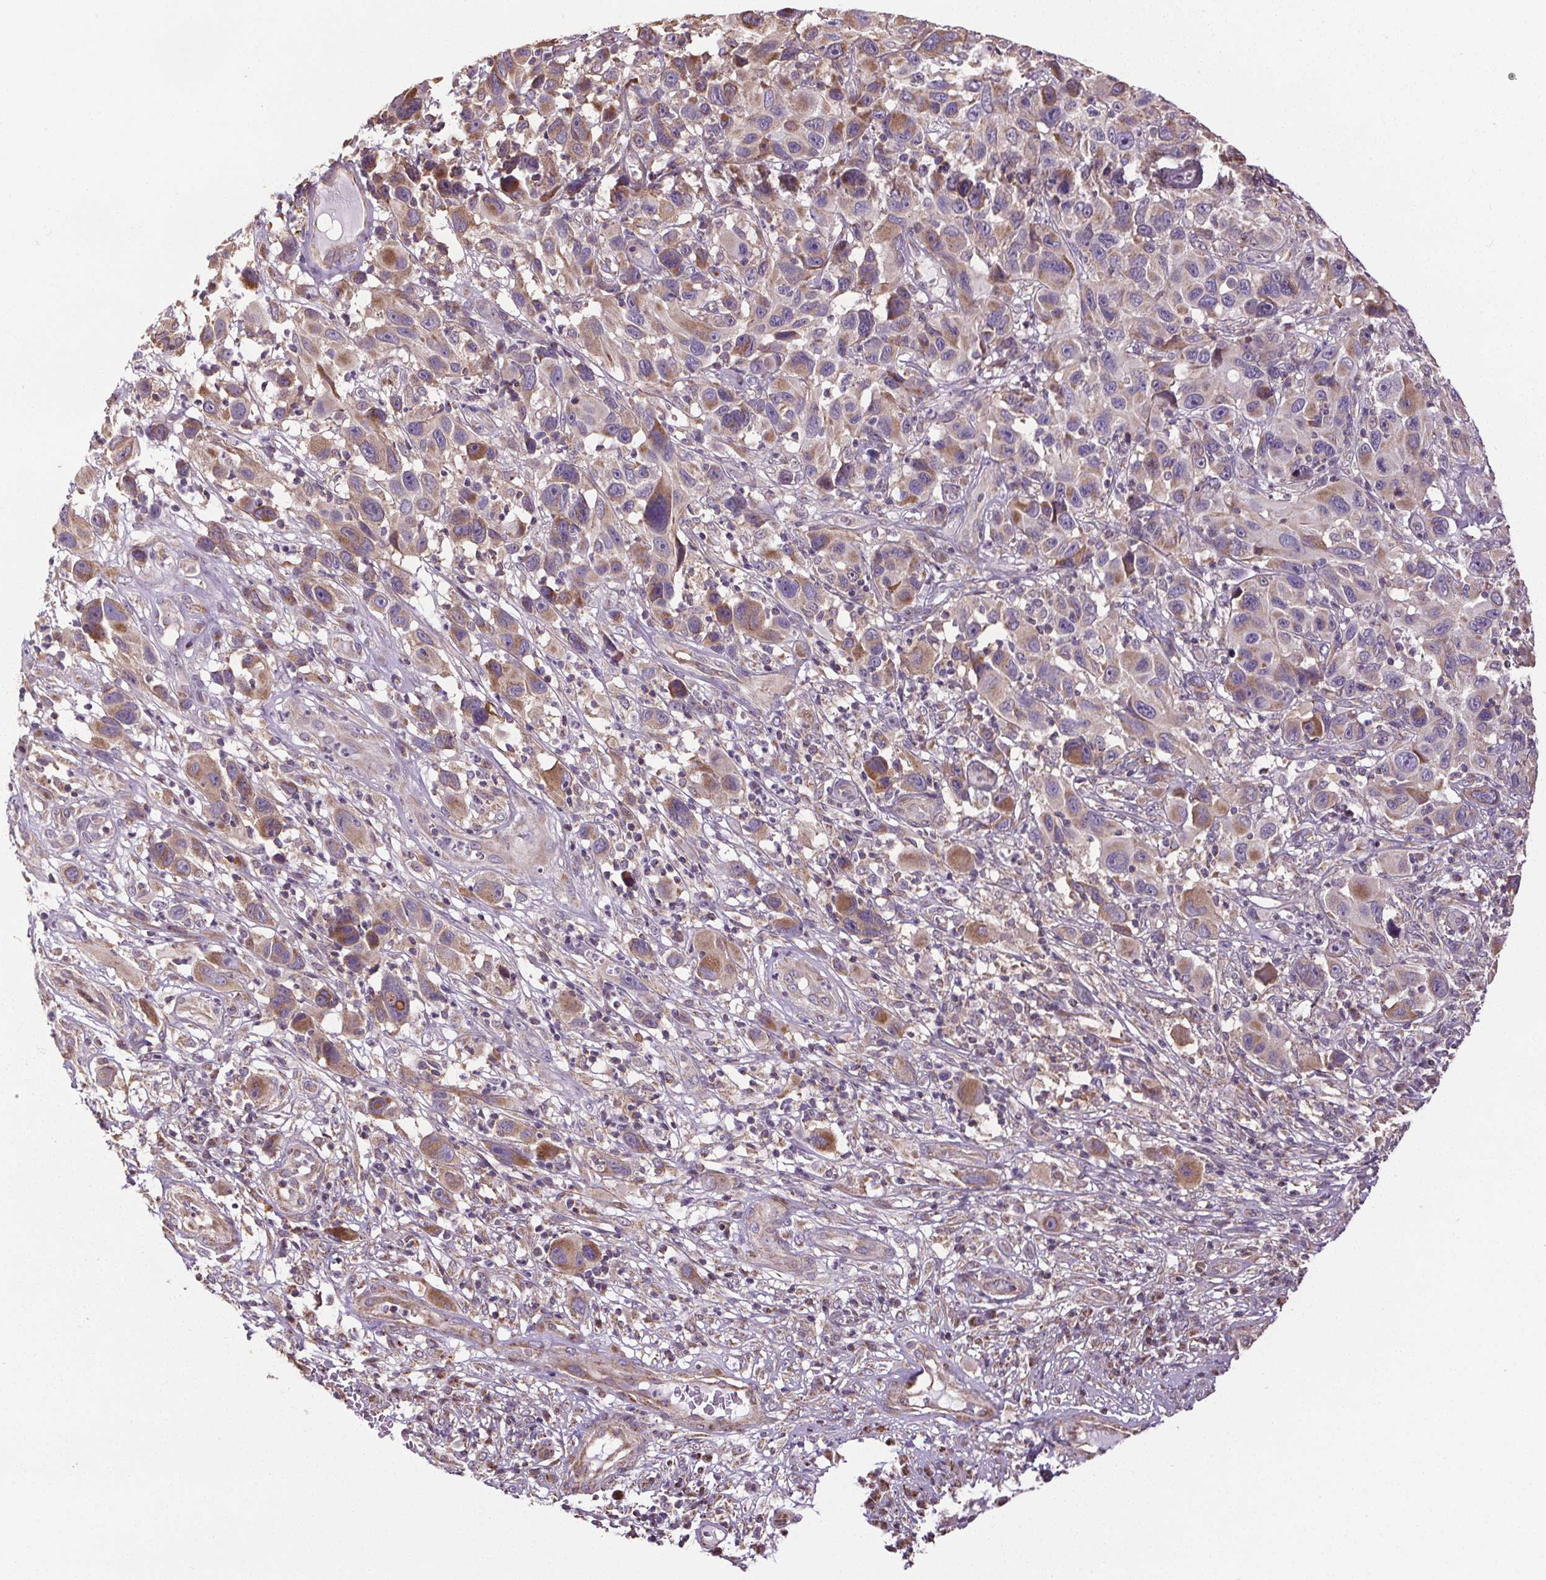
{"staining": {"intensity": "moderate", "quantity": "25%-75%", "location": "cytoplasmic/membranous"}, "tissue": "melanoma", "cell_type": "Tumor cells", "image_type": "cancer", "snomed": [{"axis": "morphology", "description": "Malignant melanoma, NOS"}, {"axis": "topography", "description": "Skin"}], "caption": "Protein expression analysis of human melanoma reveals moderate cytoplasmic/membranous staining in about 25%-75% of tumor cells.", "gene": "ZNF548", "patient": {"sex": "male", "age": 53}}